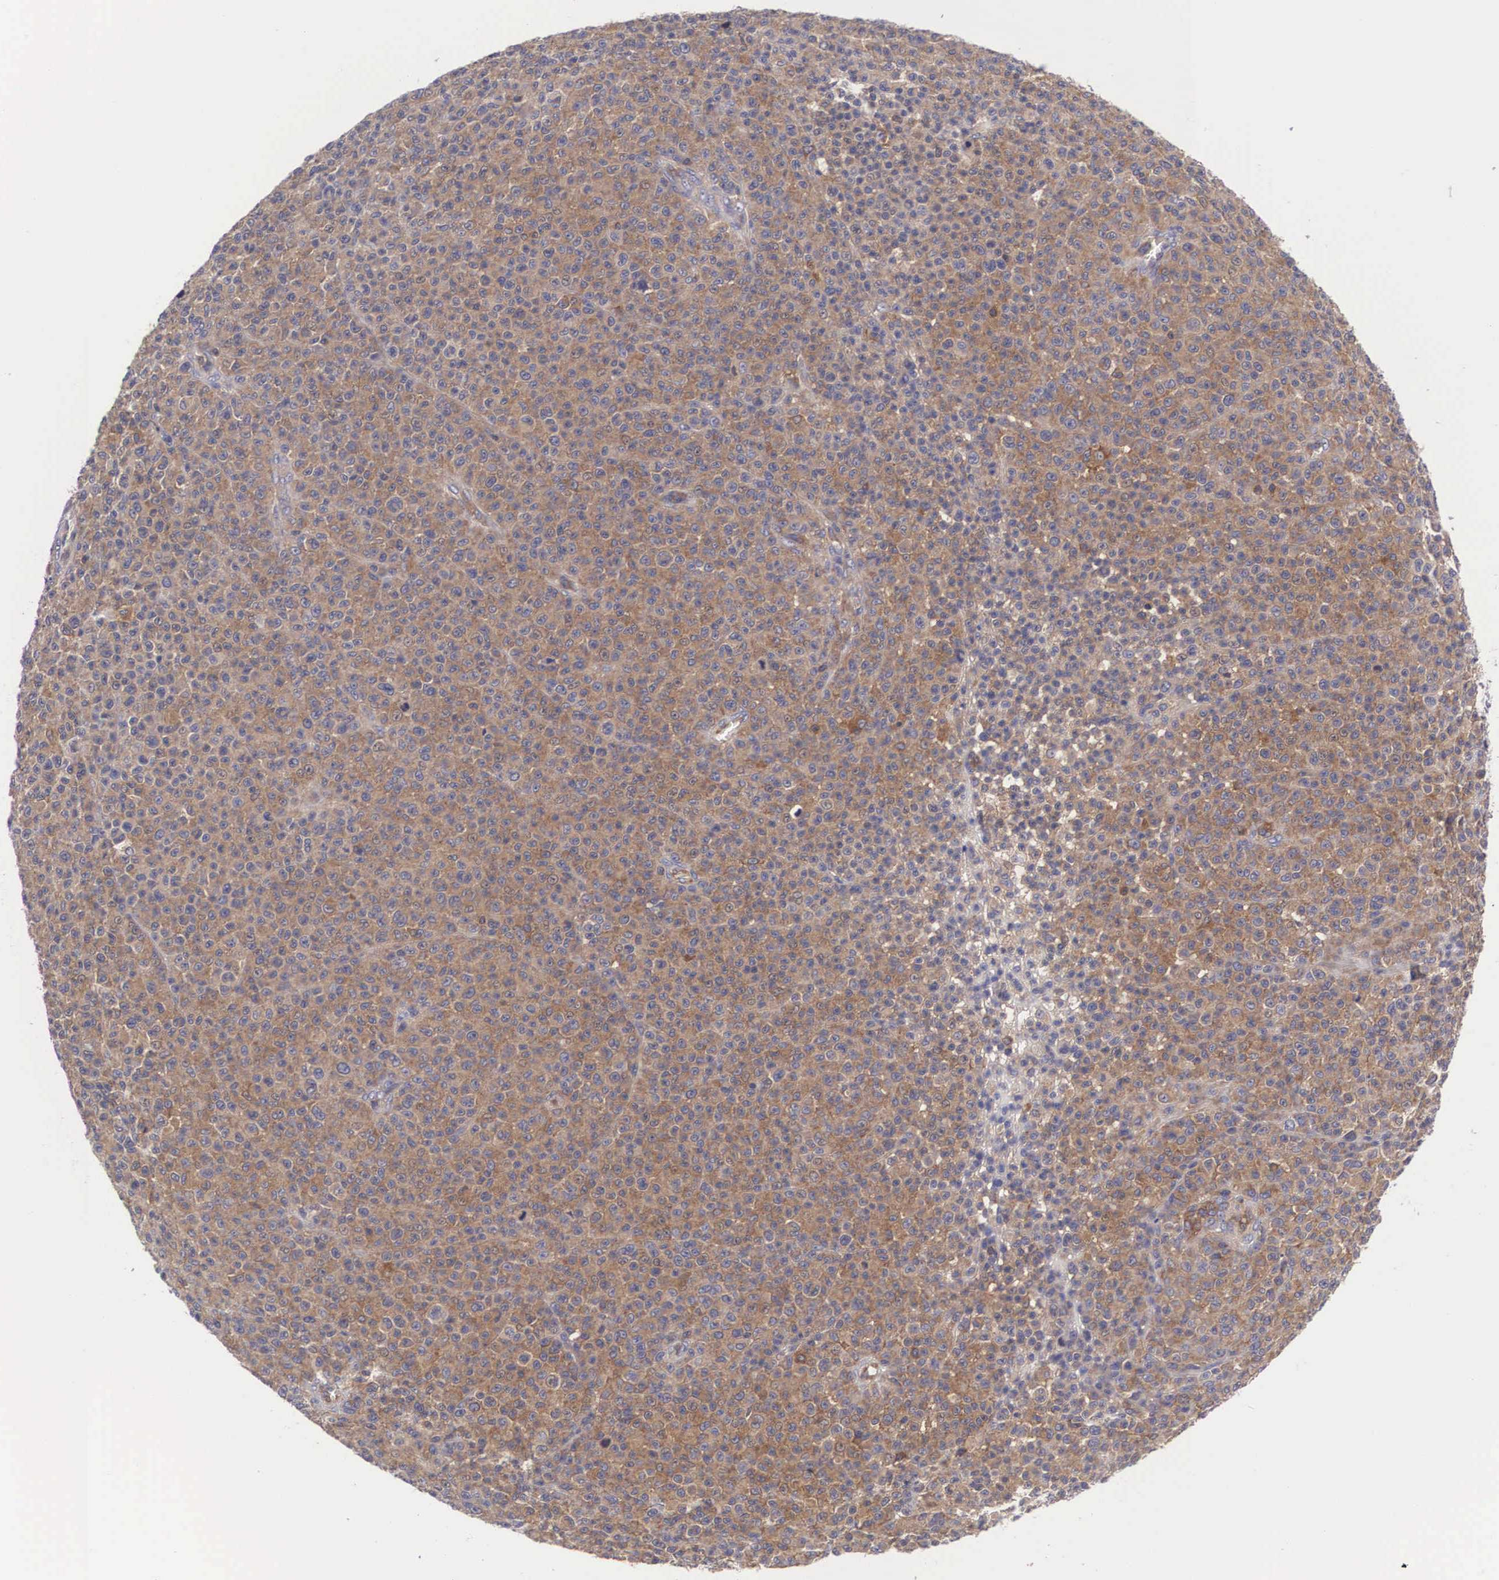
{"staining": {"intensity": "moderate", "quantity": "25%-75%", "location": "cytoplasmic/membranous"}, "tissue": "melanoma", "cell_type": "Tumor cells", "image_type": "cancer", "snomed": [{"axis": "morphology", "description": "Malignant melanoma, Metastatic site"}, {"axis": "topography", "description": "Skin"}], "caption": "Protein staining of malignant melanoma (metastatic site) tissue demonstrates moderate cytoplasmic/membranous expression in about 25%-75% of tumor cells. The protein is stained brown, and the nuclei are stained in blue (DAB IHC with brightfield microscopy, high magnification).", "gene": "GRIPAP1", "patient": {"sex": "male", "age": 32}}